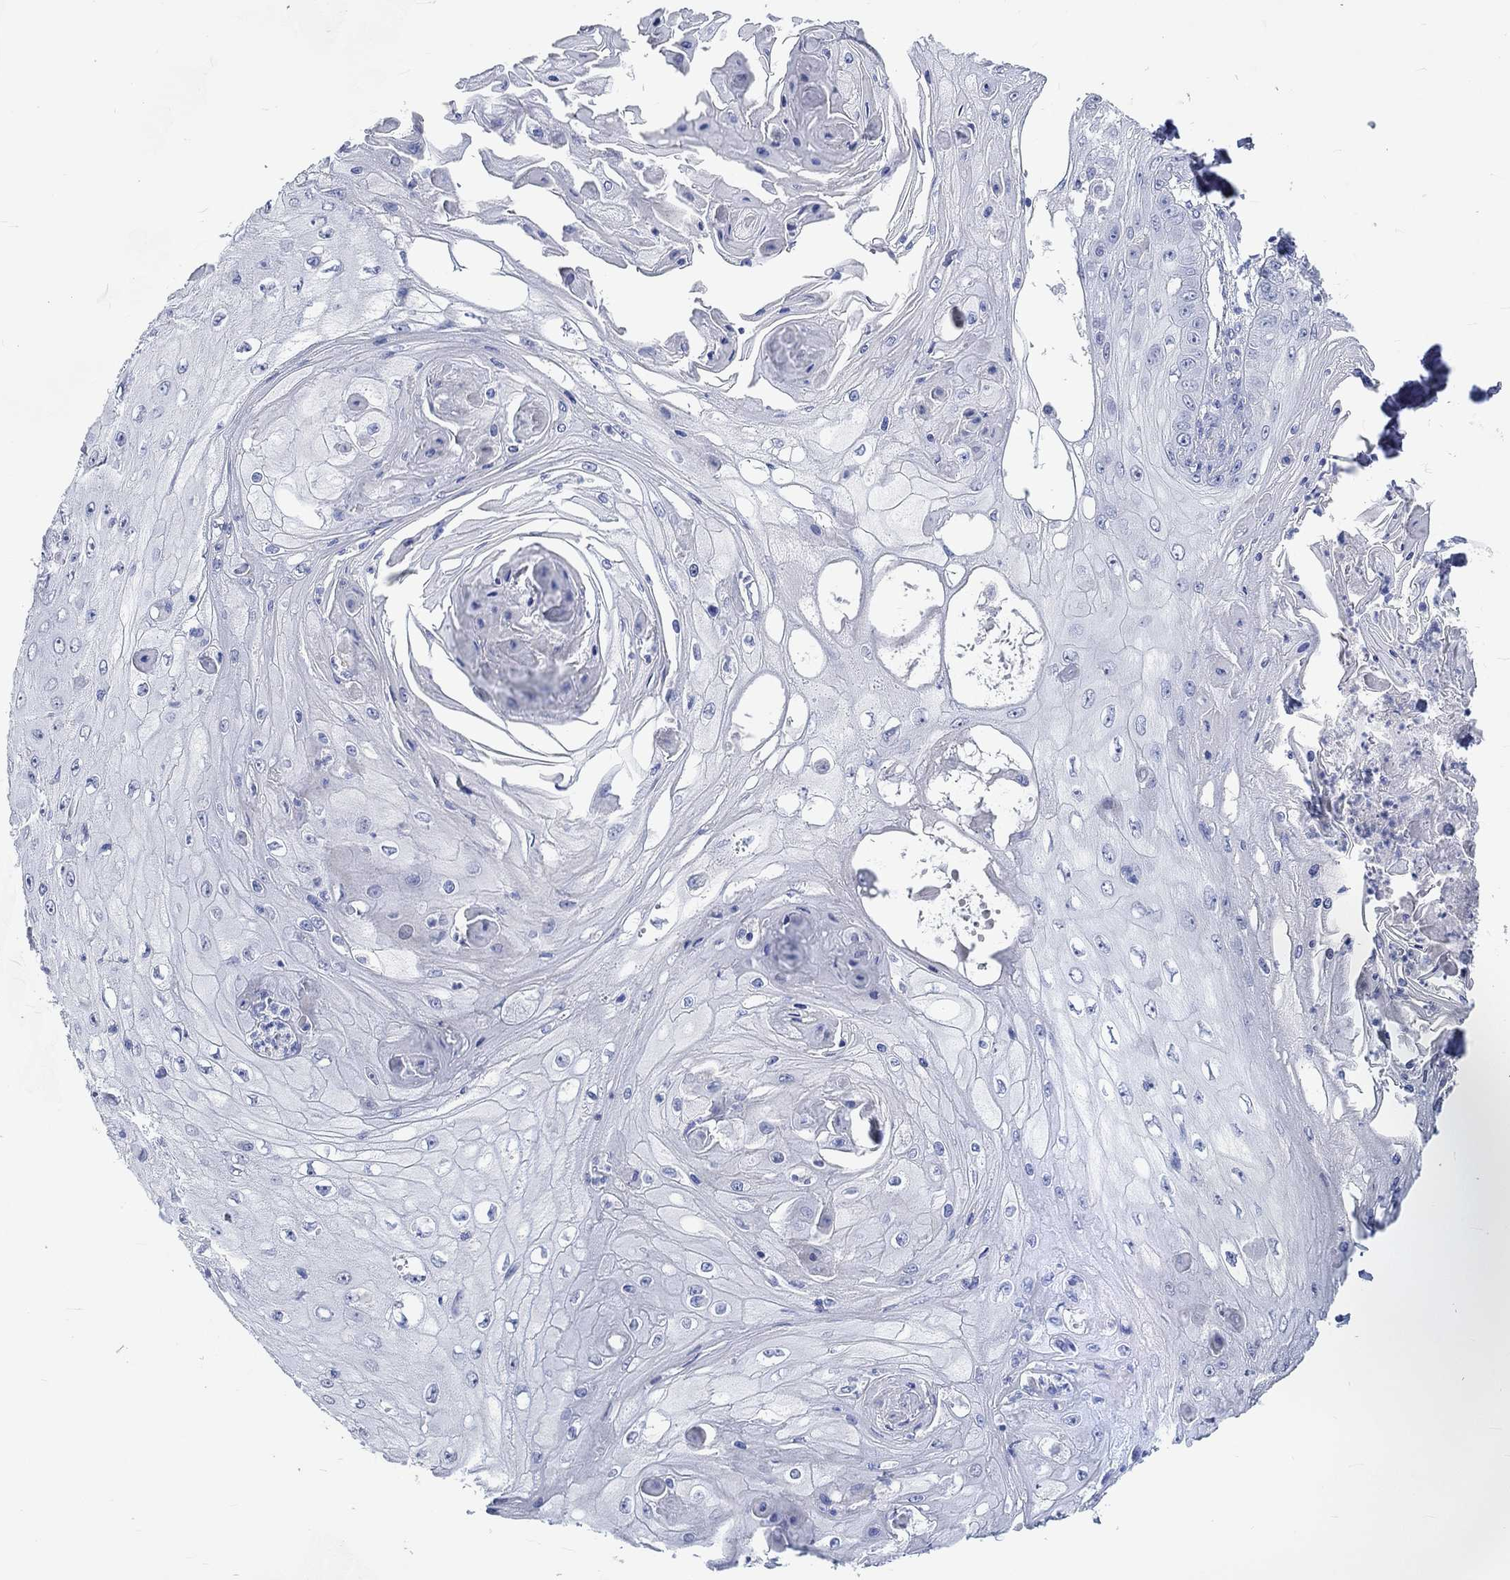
{"staining": {"intensity": "negative", "quantity": "none", "location": "none"}, "tissue": "skin cancer", "cell_type": "Tumor cells", "image_type": "cancer", "snomed": [{"axis": "morphology", "description": "Squamous cell carcinoma, NOS"}, {"axis": "topography", "description": "Skin"}], "caption": "There is no significant positivity in tumor cells of skin cancer. (Immunohistochemistry, brightfield microscopy, high magnification).", "gene": "C4orf47", "patient": {"sex": "male", "age": 70}}